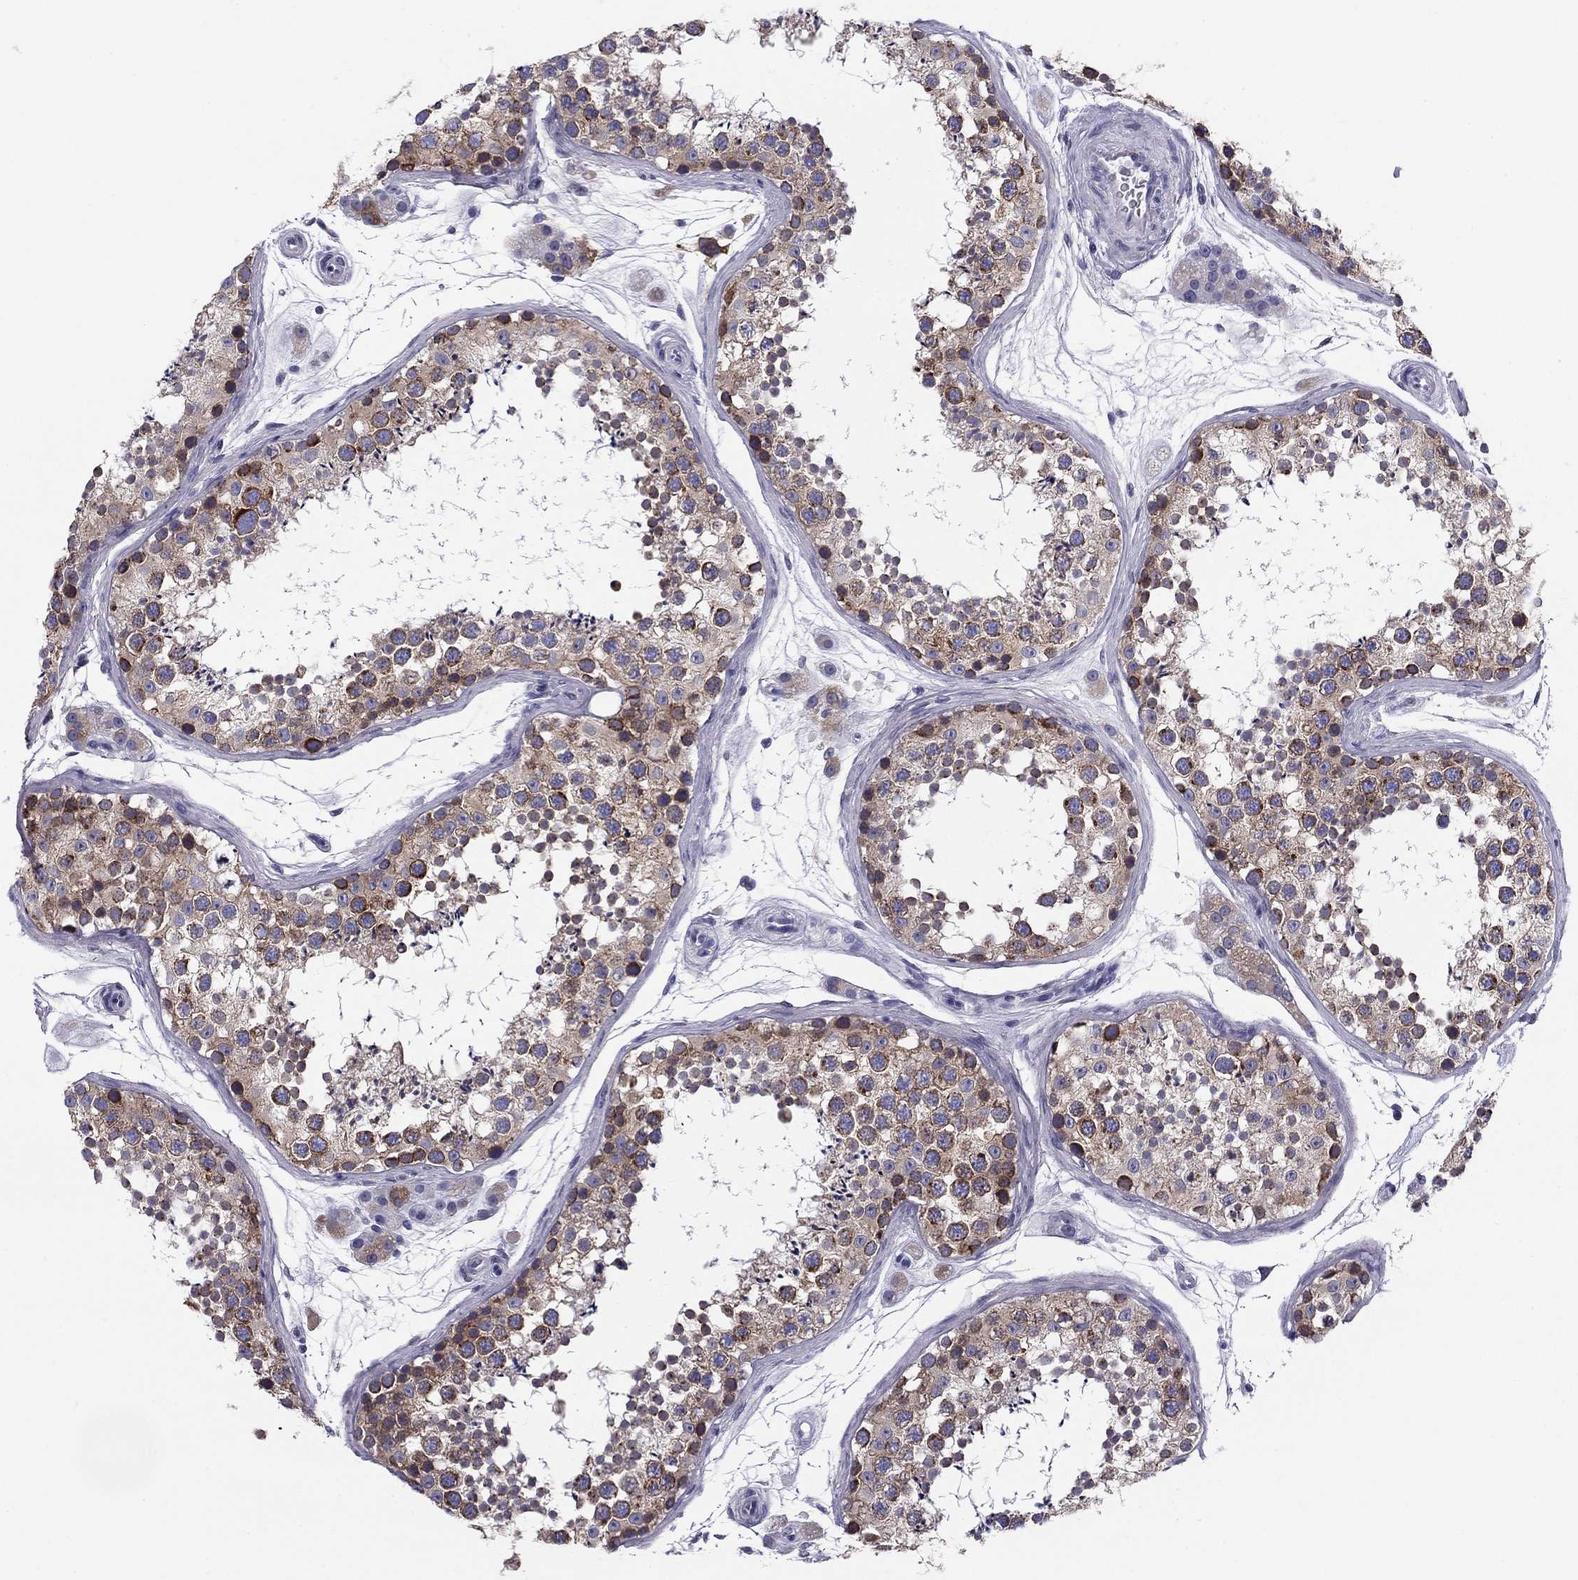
{"staining": {"intensity": "strong", "quantity": "<25%", "location": "cytoplasmic/membranous"}, "tissue": "testis", "cell_type": "Cells in seminiferous ducts", "image_type": "normal", "snomed": [{"axis": "morphology", "description": "Normal tissue, NOS"}, {"axis": "topography", "description": "Testis"}], "caption": "Strong cytoplasmic/membranous positivity for a protein is appreciated in about <25% of cells in seminiferous ducts of normal testis using immunohistochemistry.", "gene": "TMED3", "patient": {"sex": "male", "age": 41}}